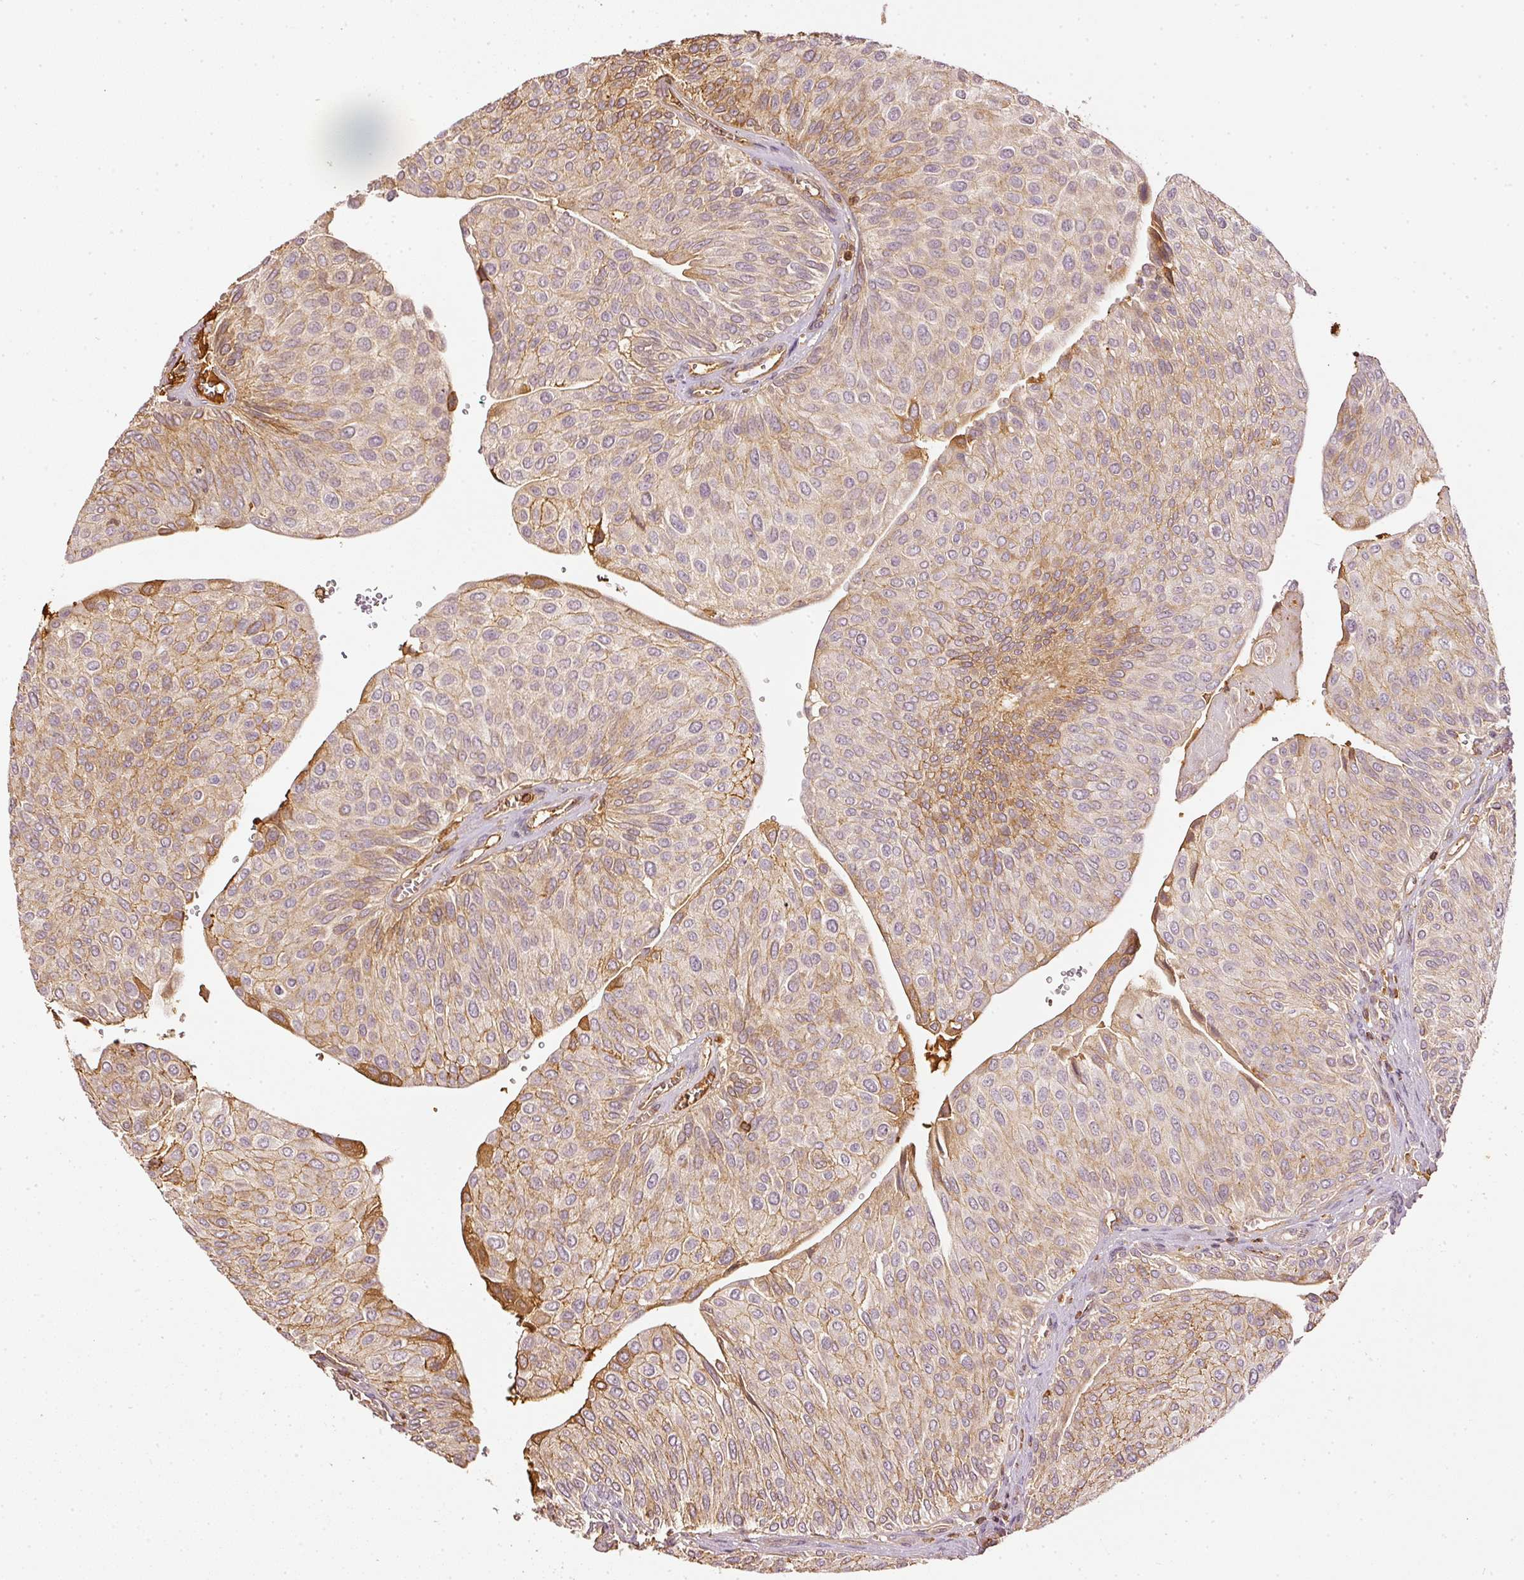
{"staining": {"intensity": "moderate", "quantity": "25%-75%", "location": "cytoplasmic/membranous"}, "tissue": "urothelial cancer", "cell_type": "Tumor cells", "image_type": "cancer", "snomed": [{"axis": "morphology", "description": "Urothelial carcinoma, NOS"}, {"axis": "topography", "description": "Urinary bladder"}], "caption": "Urothelial cancer was stained to show a protein in brown. There is medium levels of moderate cytoplasmic/membranous expression in approximately 25%-75% of tumor cells. (DAB (3,3'-diaminobenzidine) = brown stain, brightfield microscopy at high magnification).", "gene": "EVL", "patient": {"sex": "male", "age": 67}}